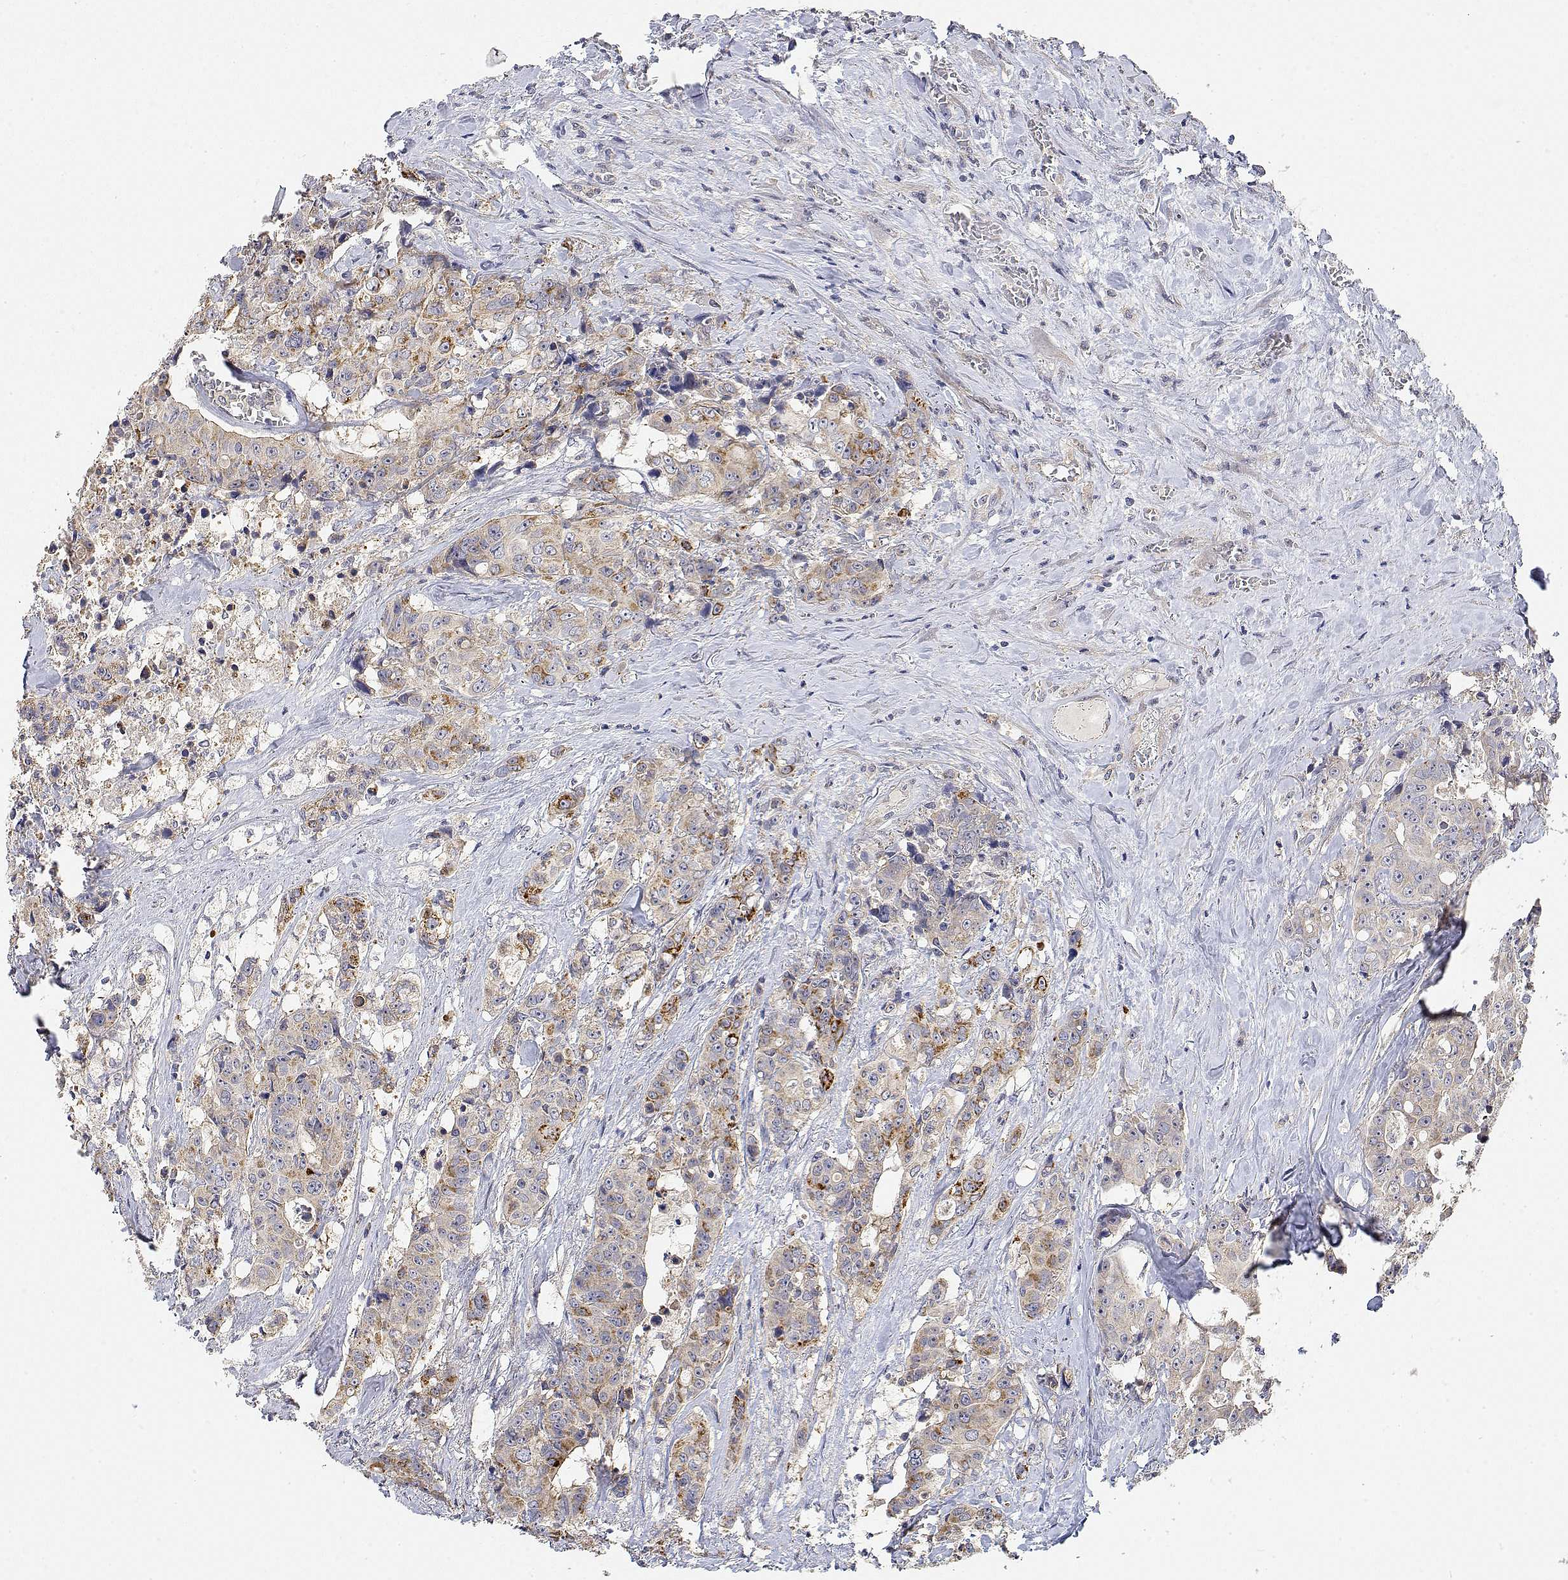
{"staining": {"intensity": "moderate", "quantity": "<25%", "location": "cytoplasmic/membranous"}, "tissue": "colorectal cancer", "cell_type": "Tumor cells", "image_type": "cancer", "snomed": [{"axis": "morphology", "description": "Adenocarcinoma, NOS"}, {"axis": "topography", "description": "Rectum"}], "caption": "Adenocarcinoma (colorectal) stained with a protein marker reveals moderate staining in tumor cells.", "gene": "LONRF3", "patient": {"sex": "female", "age": 62}}